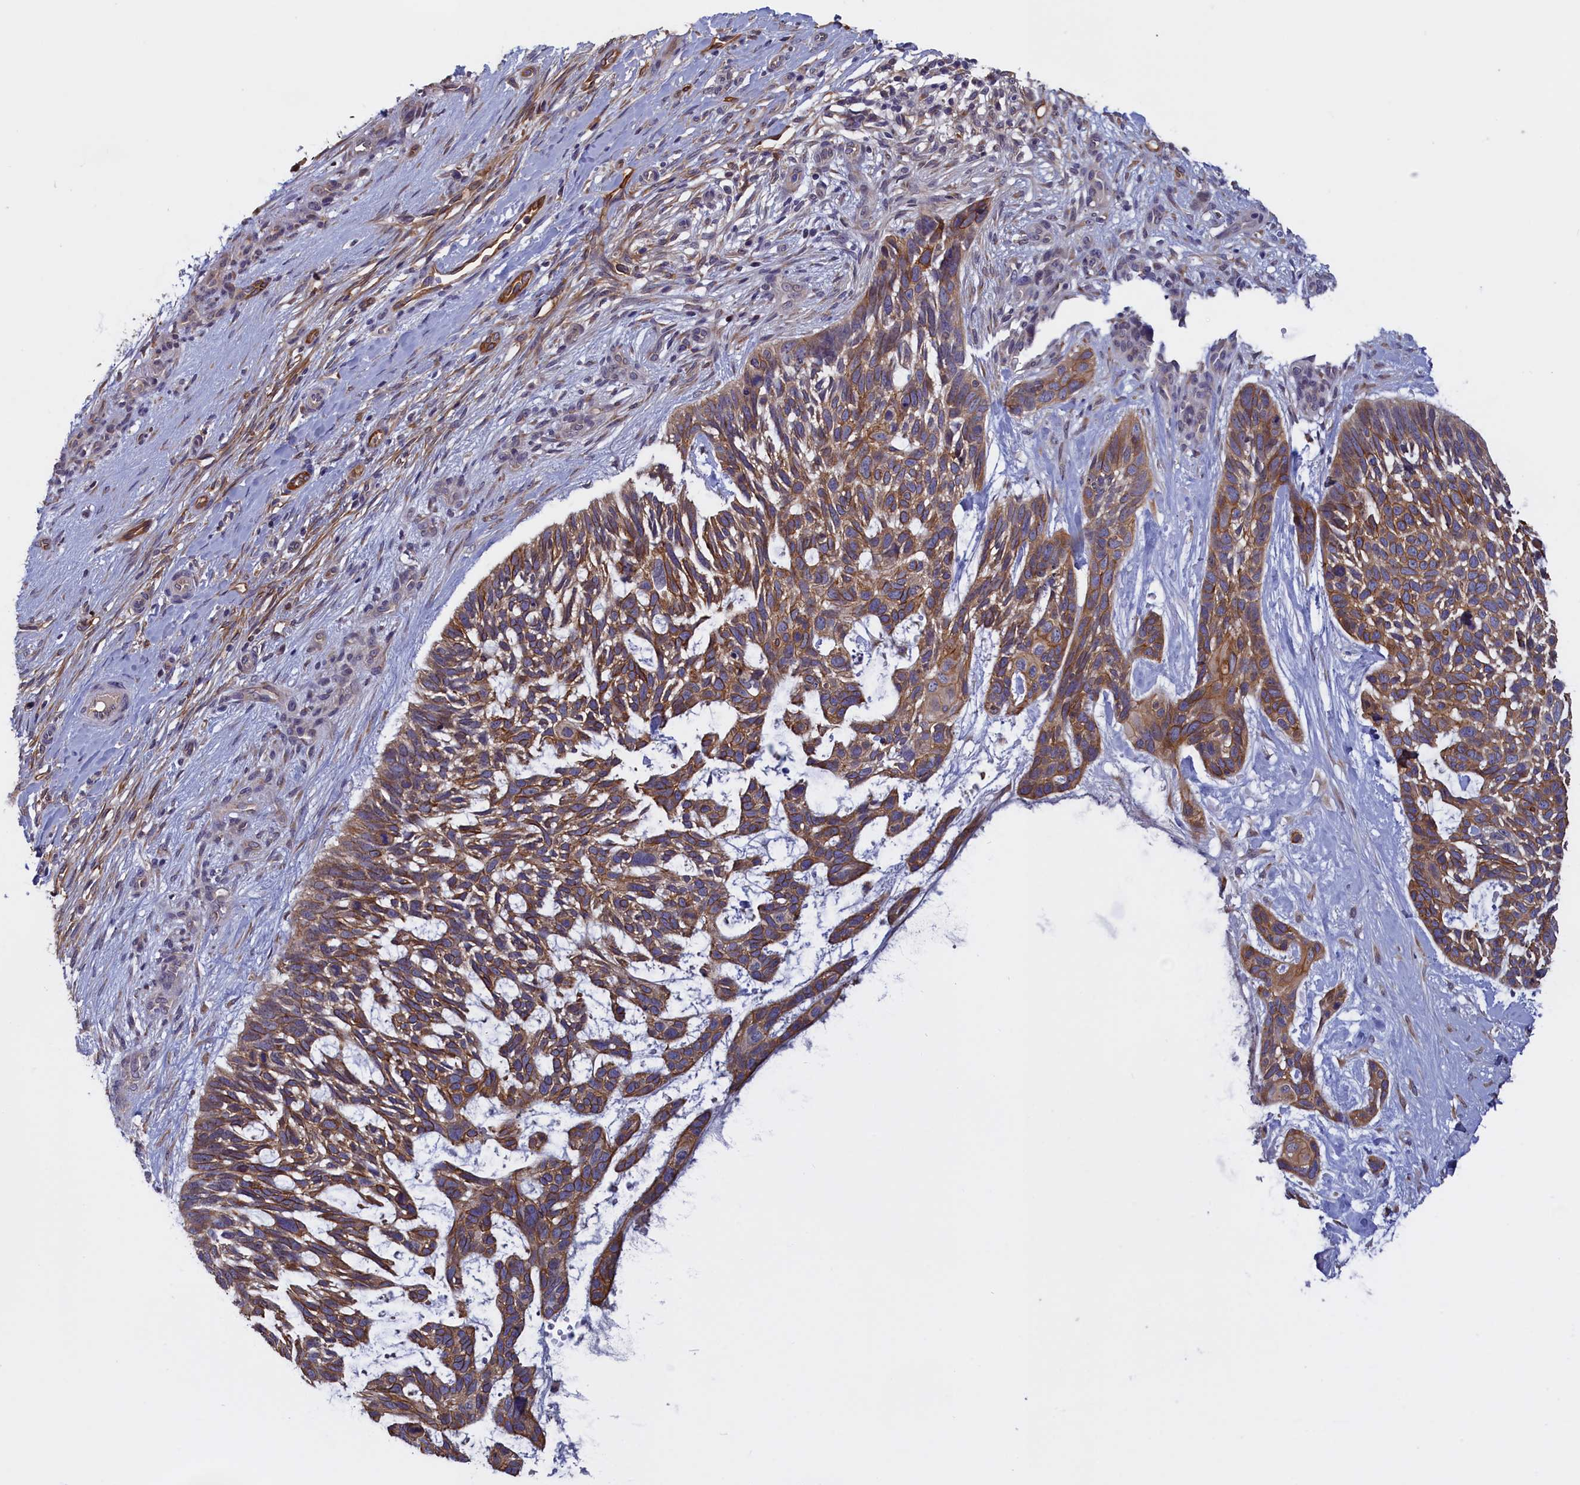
{"staining": {"intensity": "moderate", "quantity": ">75%", "location": "cytoplasmic/membranous"}, "tissue": "skin cancer", "cell_type": "Tumor cells", "image_type": "cancer", "snomed": [{"axis": "morphology", "description": "Basal cell carcinoma"}, {"axis": "topography", "description": "Skin"}], "caption": "Skin basal cell carcinoma tissue exhibits moderate cytoplasmic/membranous expression in approximately >75% of tumor cells (brown staining indicates protein expression, while blue staining denotes nuclei).", "gene": "COL19A1", "patient": {"sex": "male", "age": 88}}